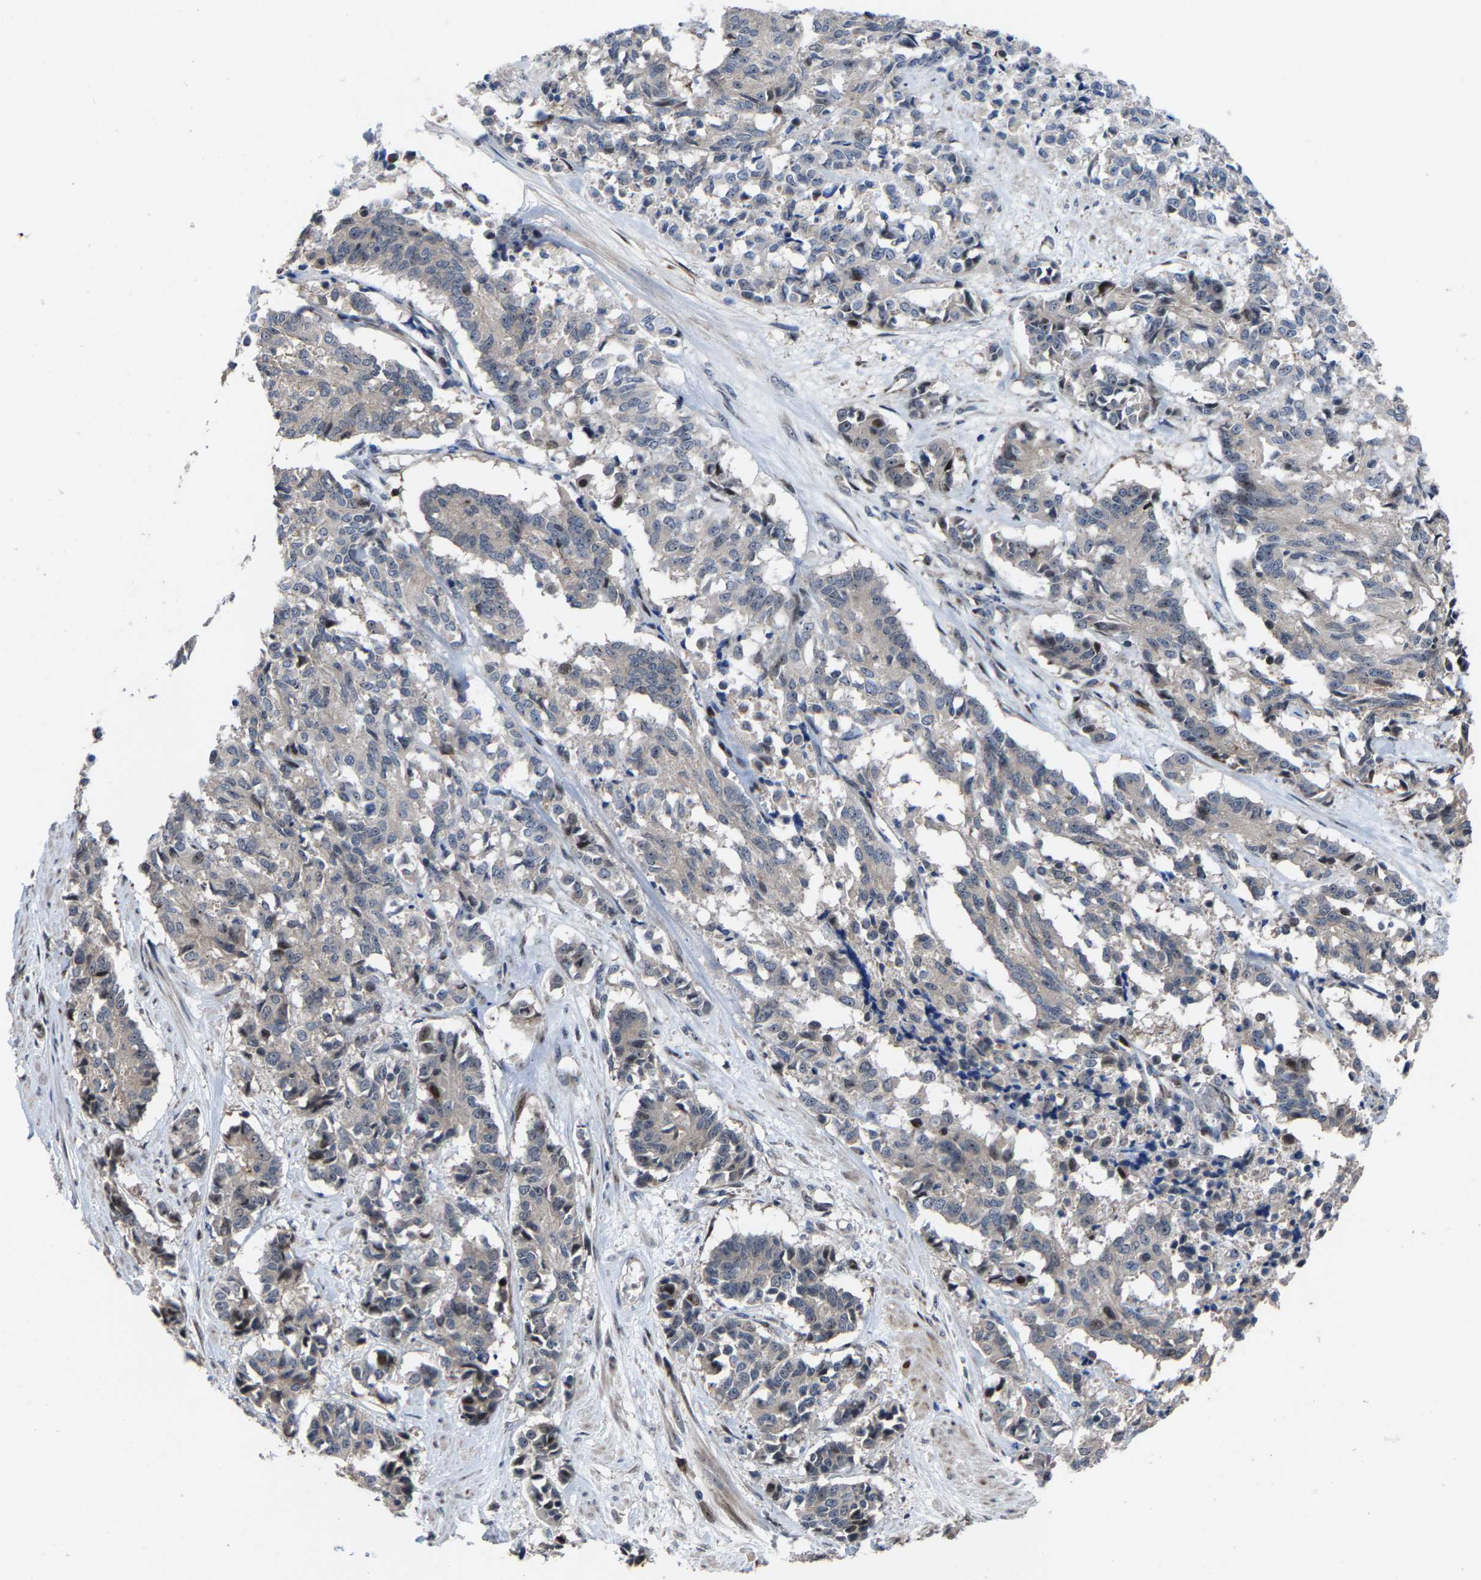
{"staining": {"intensity": "negative", "quantity": "none", "location": "none"}, "tissue": "cervical cancer", "cell_type": "Tumor cells", "image_type": "cancer", "snomed": [{"axis": "morphology", "description": "Squamous cell carcinoma, NOS"}, {"axis": "topography", "description": "Cervix"}], "caption": "The immunohistochemistry image has no significant expression in tumor cells of squamous cell carcinoma (cervical) tissue.", "gene": "HAUS6", "patient": {"sex": "female", "age": 35}}